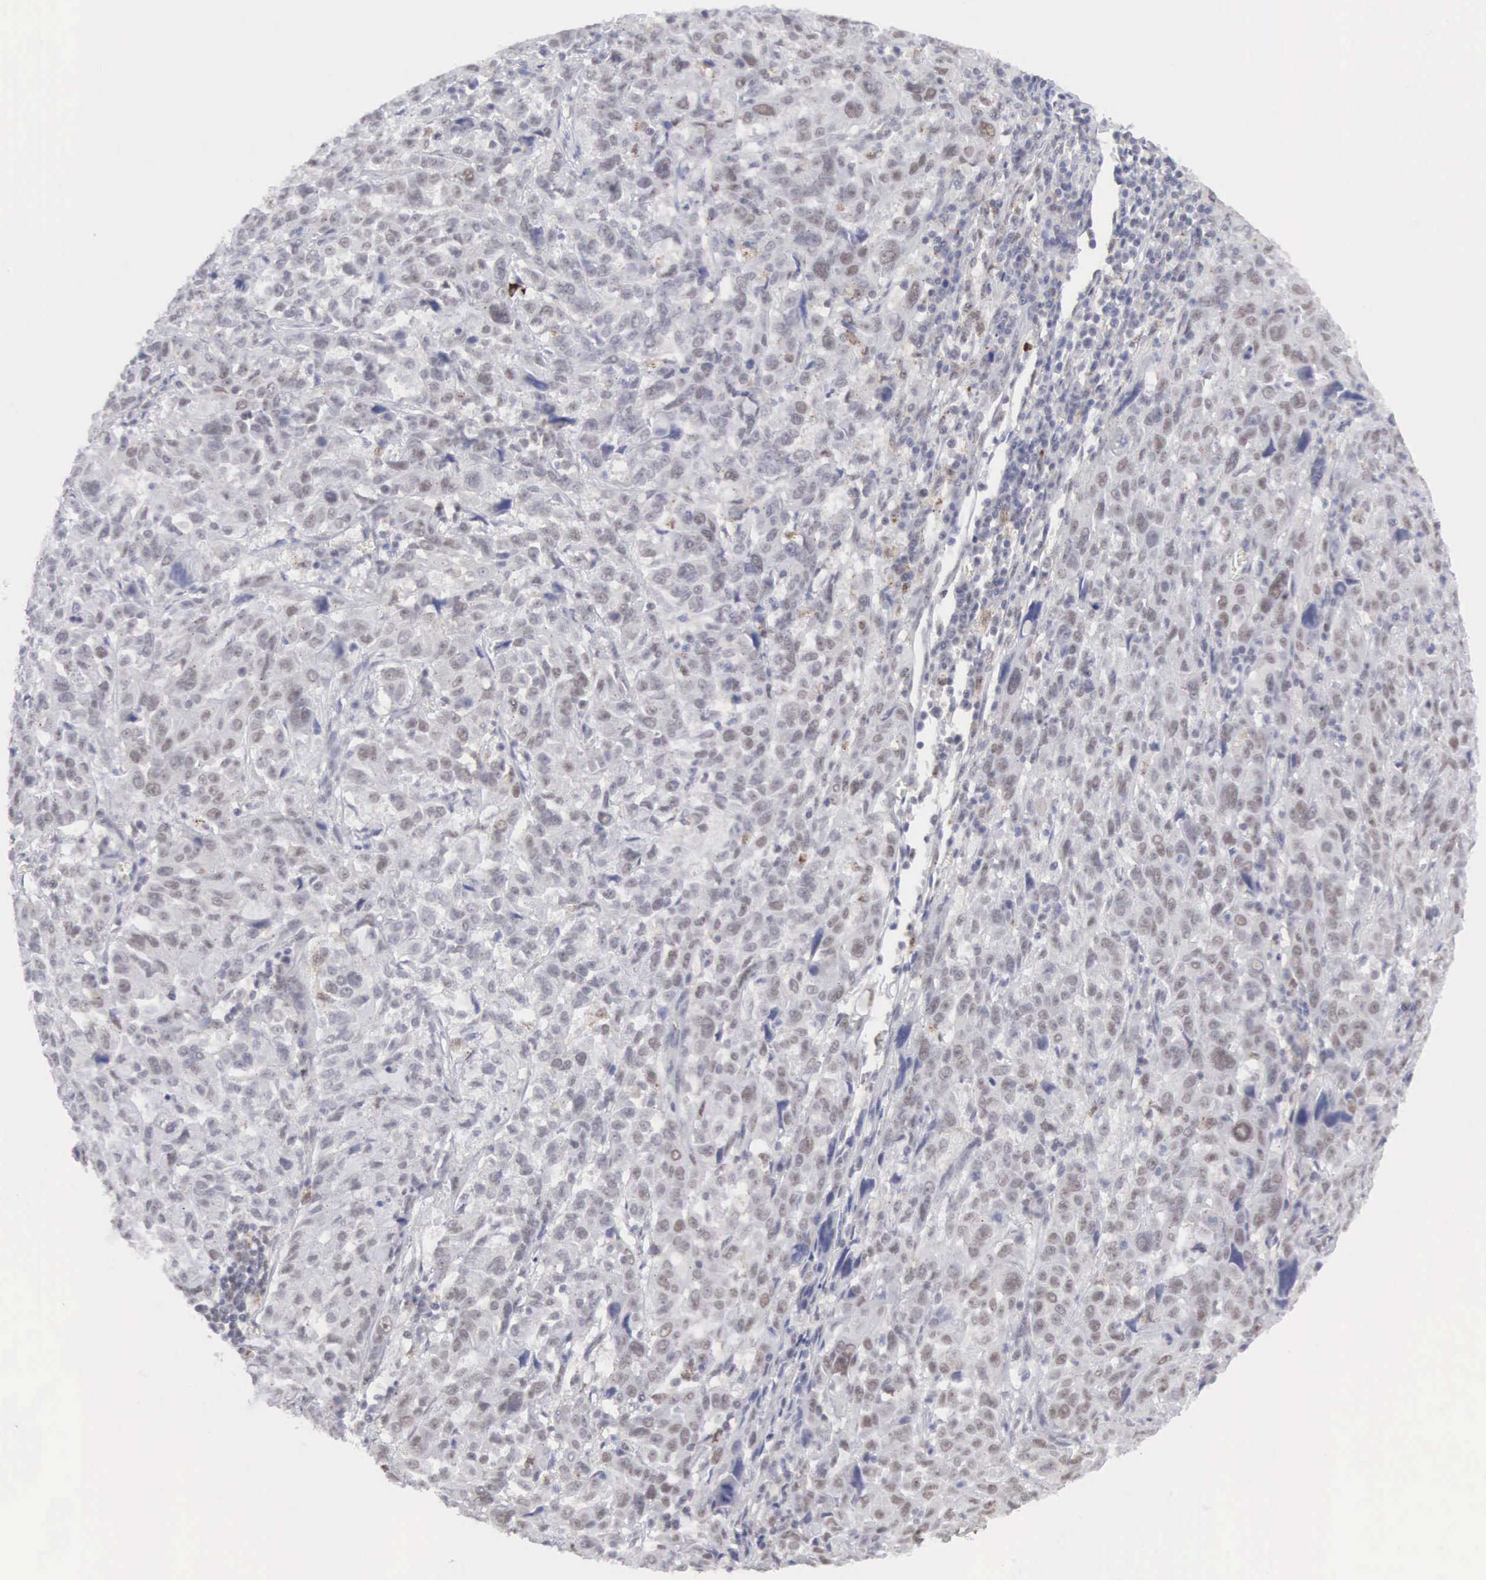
{"staining": {"intensity": "weak", "quantity": "<25%", "location": "nuclear"}, "tissue": "pancreatic cancer", "cell_type": "Tumor cells", "image_type": "cancer", "snomed": [{"axis": "morphology", "description": "Adenocarcinoma, NOS"}, {"axis": "topography", "description": "Pancreas"}], "caption": "This image is of adenocarcinoma (pancreatic) stained with immunohistochemistry to label a protein in brown with the nuclei are counter-stained blue. There is no expression in tumor cells. Brightfield microscopy of IHC stained with DAB (brown) and hematoxylin (blue), captured at high magnification.", "gene": "MNAT1", "patient": {"sex": "female", "age": 52}}